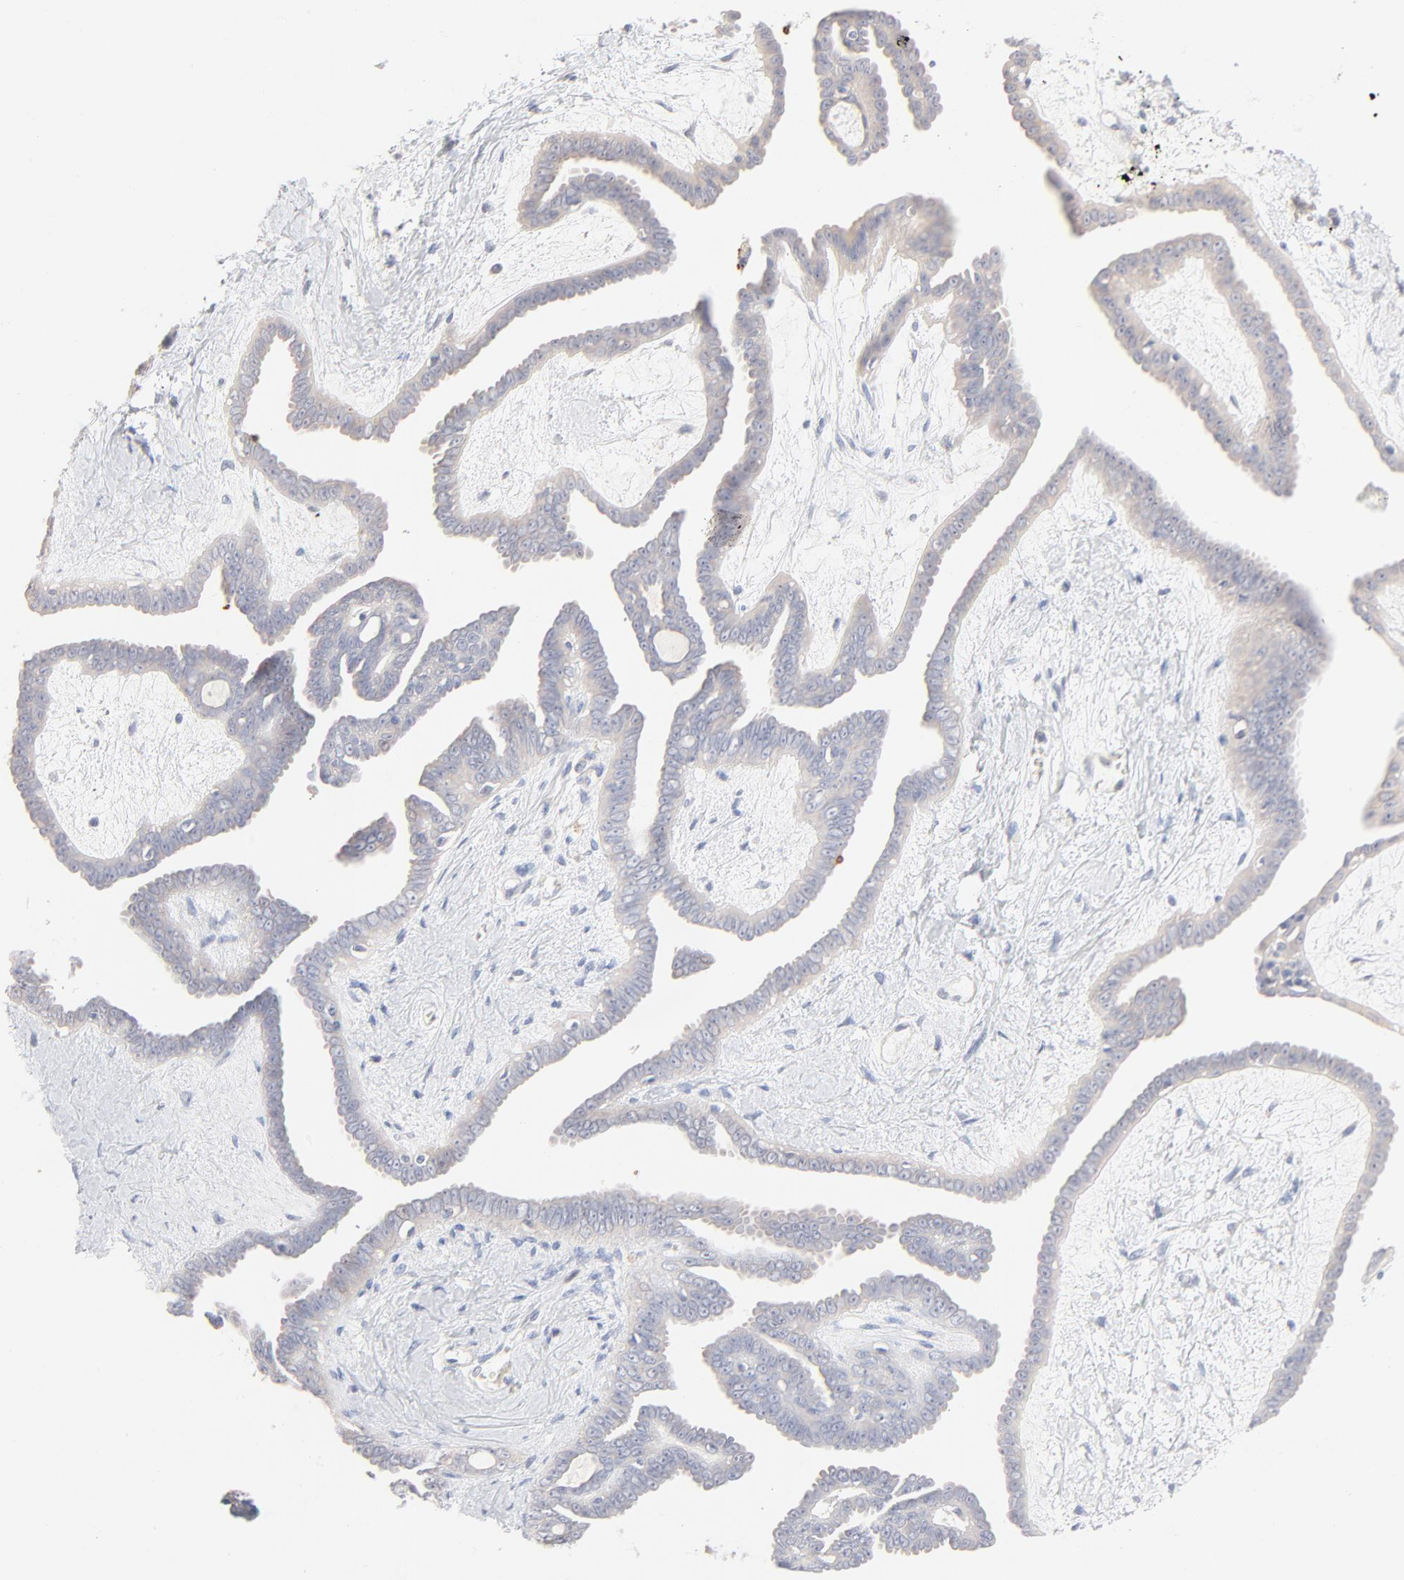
{"staining": {"intensity": "negative", "quantity": "none", "location": "none"}, "tissue": "ovarian cancer", "cell_type": "Tumor cells", "image_type": "cancer", "snomed": [{"axis": "morphology", "description": "Cystadenocarcinoma, serous, NOS"}, {"axis": "topography", "description": "Ovary"}], "caption": "The histopathology image demonstrates no staining of tumor cells in ovarian cancer.", "gene": "SPTB", "patient": {"sex": "female", "age": 71}}